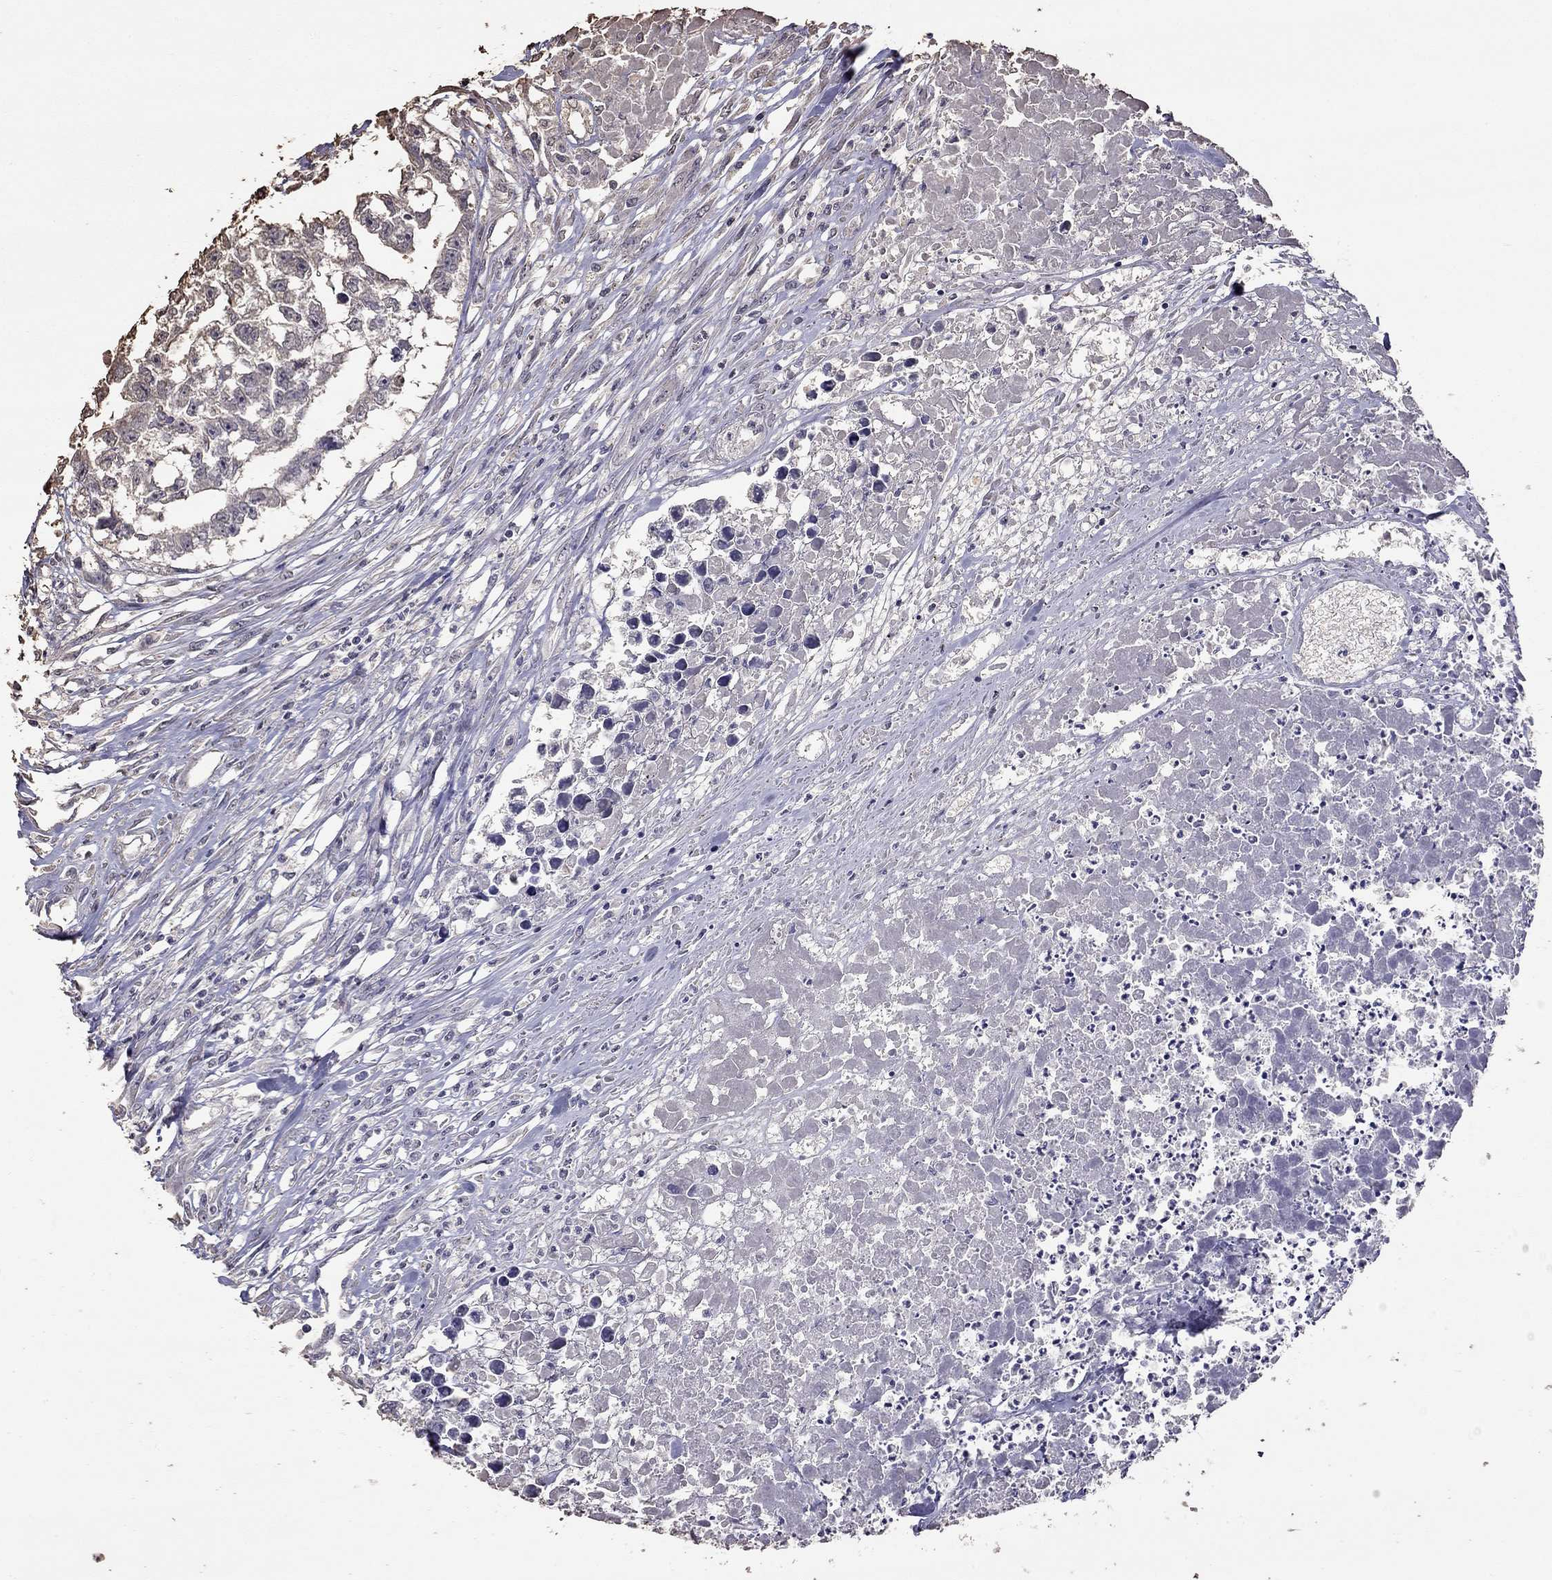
{"staining": {"intensity": "negative", "quantity": "none", "location": "none"}, "tissue": "testis cancer", "cell_type": "Tumor cells", "image_type": "cancer", "snomed": [{"axis": "morphology", "description": "Carcinoma, Embryonal, NOS"}, {"axis": "morphology", "description": "Teratoma, malignant, NOS"}, {"axis": "topography", "description": "Testis"}], "caption": "An image of testis cancer (embryonal carcinoma) stained for a protein displays no brown staining in tumor cells.", "gene": "SUN3", "patient": {"sex": "male", "age": 44}}